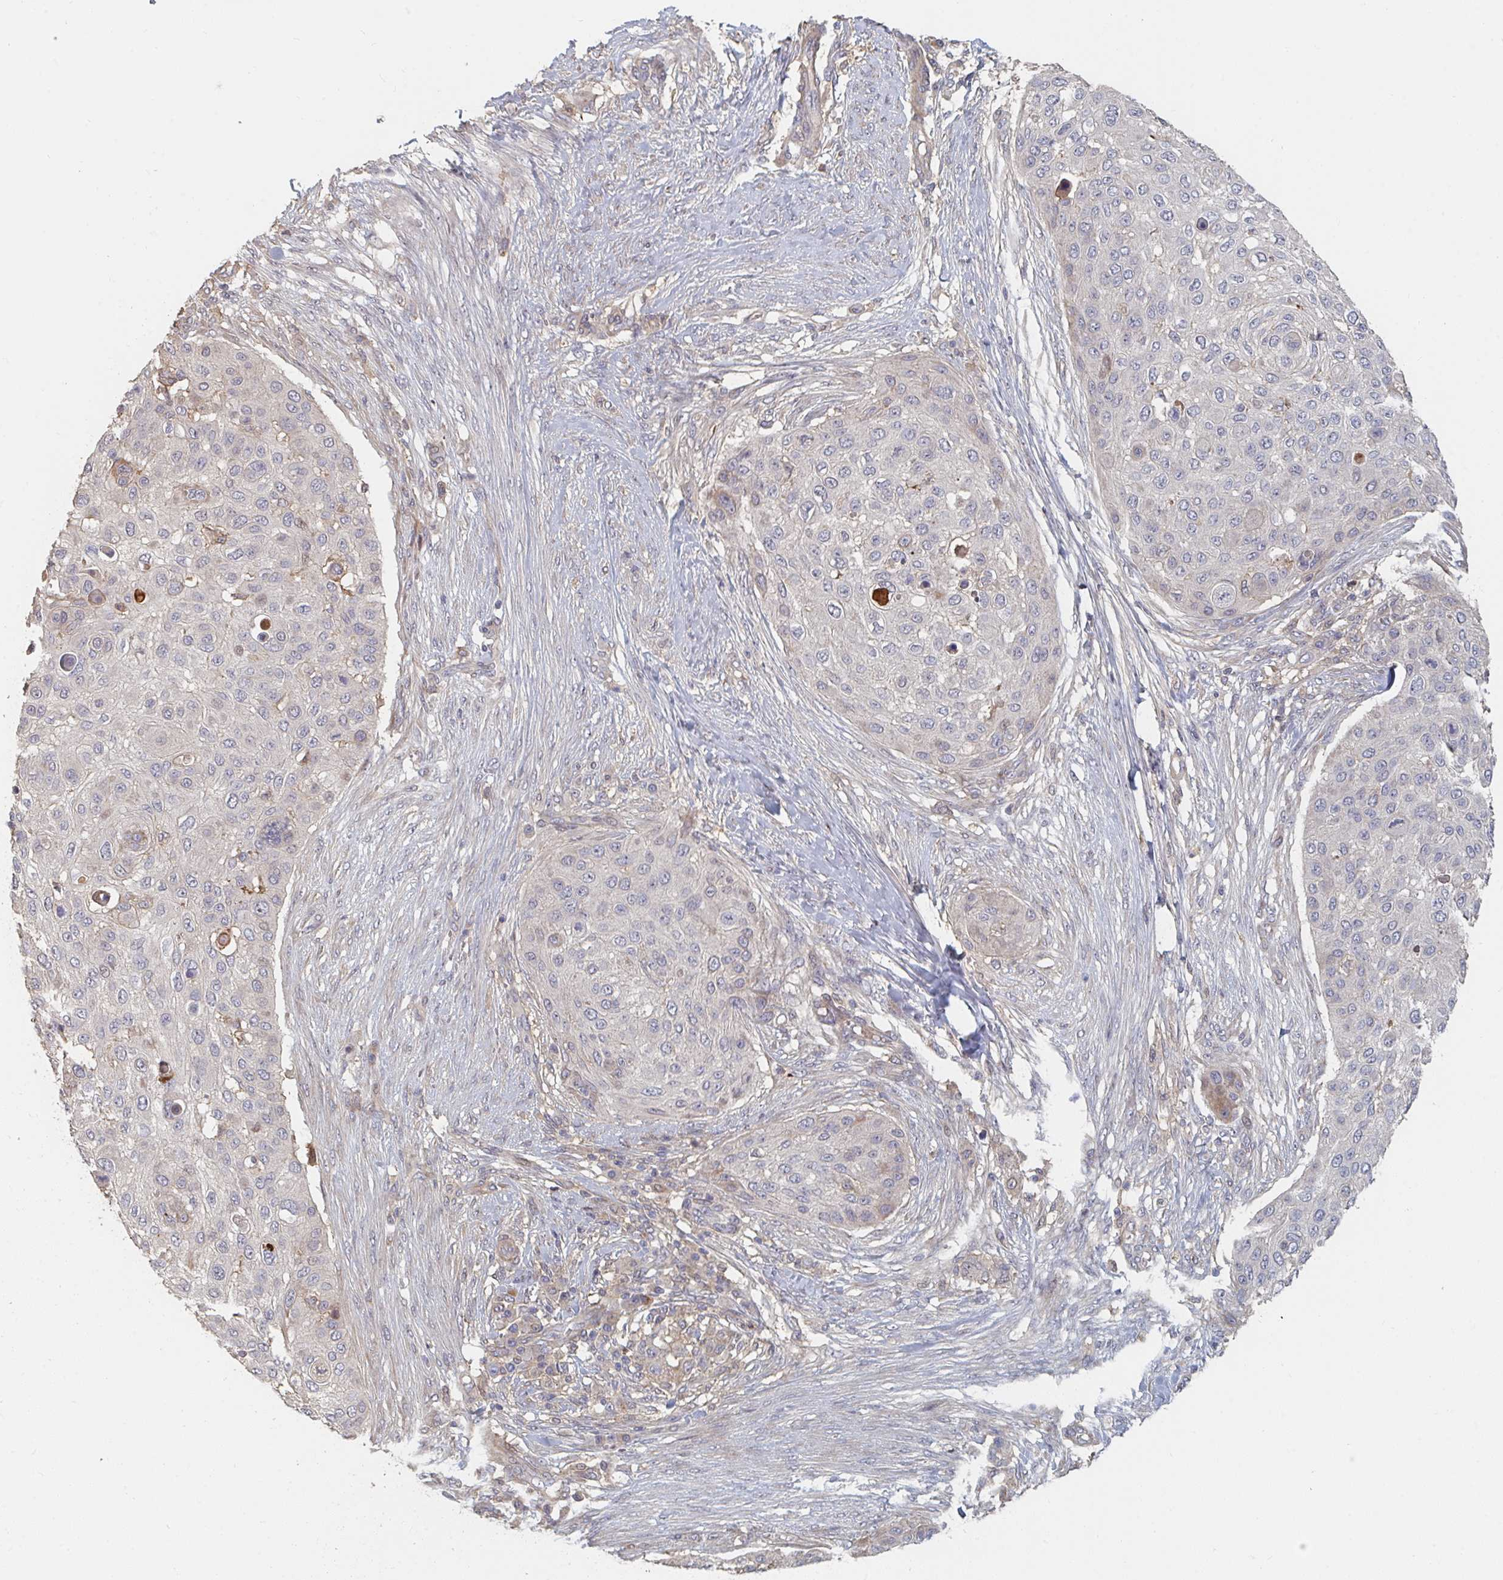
{"staining": {"intensity": "moderate", "quantity": "<25%", "location": "cytoplasmic/membranous"}, "tissue": "skin cancer", "cell_type": "Tumor cells", "image_type": "cancer", "snomed": [{"axis": "morphology", "description": "Squamous cell carcinoma, NOS"}, {"axis": "topography", "description": "Skin"}], "caption": "Immunohistochemistry (IHC) (DAB) staining of human skin cancer reveals moderate cytoplasmic/membranous protein staining in about <25% of tumor cells. (Brightfield microscopy of DAB IHC at high magnification).", "gene": "PTEN", "patient": {"sex": "female", "age": 87}}